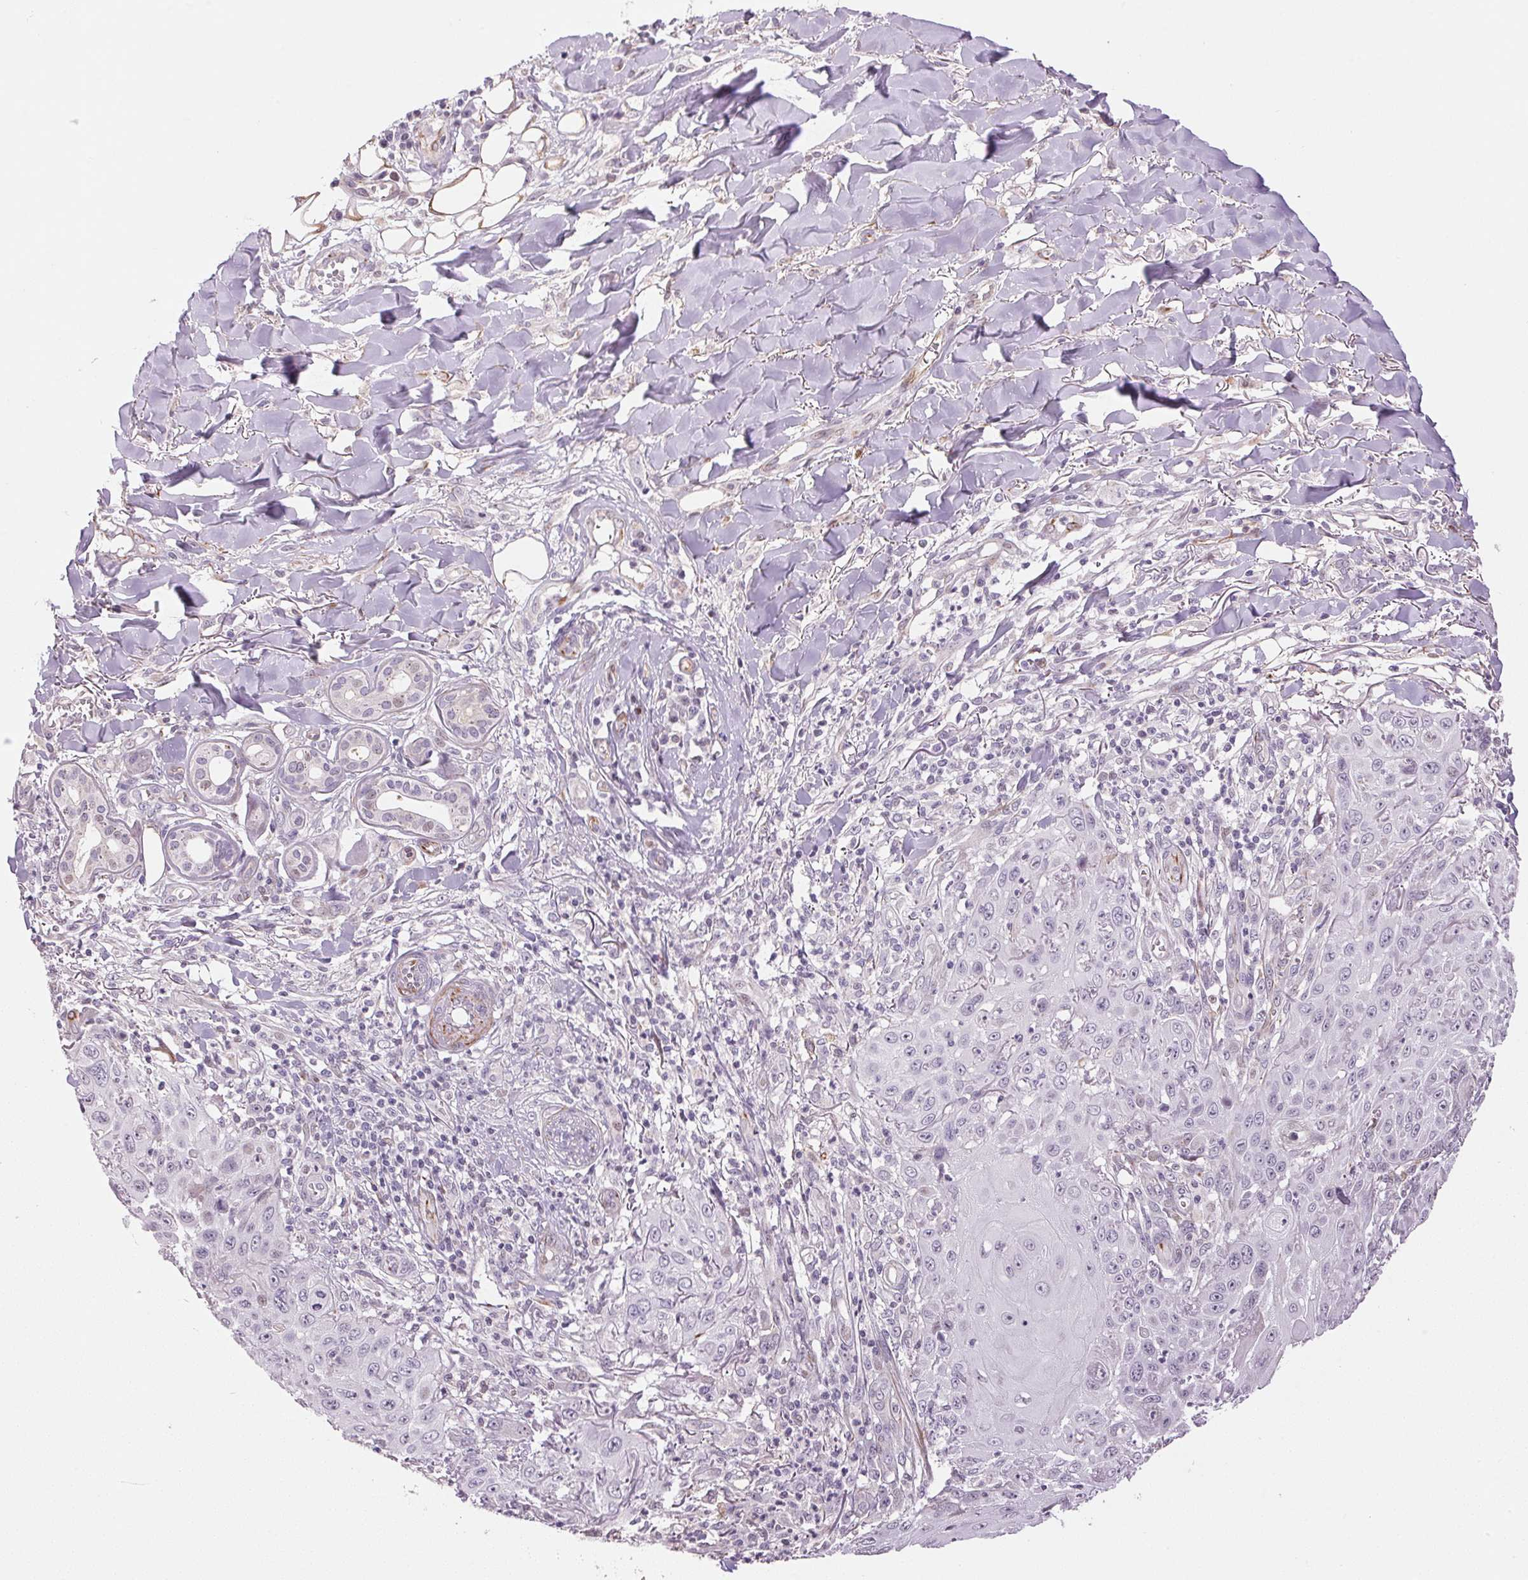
{"staining": {"intensity": "negative", "quantity": "none", "location": "none"}, "tissue": "skin cancer", "cell_type": "Tumor cells", "image_type": "cancer", "snomed": [{"axis": "morphology", "description": "Squamous cell carcinoma, NOS"}, {"axis": "topography", "description": "Skin"}], "caption": "An image of human squamous cell carcinoma (skin) is negative for staining in tumor cells.", "gene": "GYG2", "patient": {"sex": "male", "age": 75}}